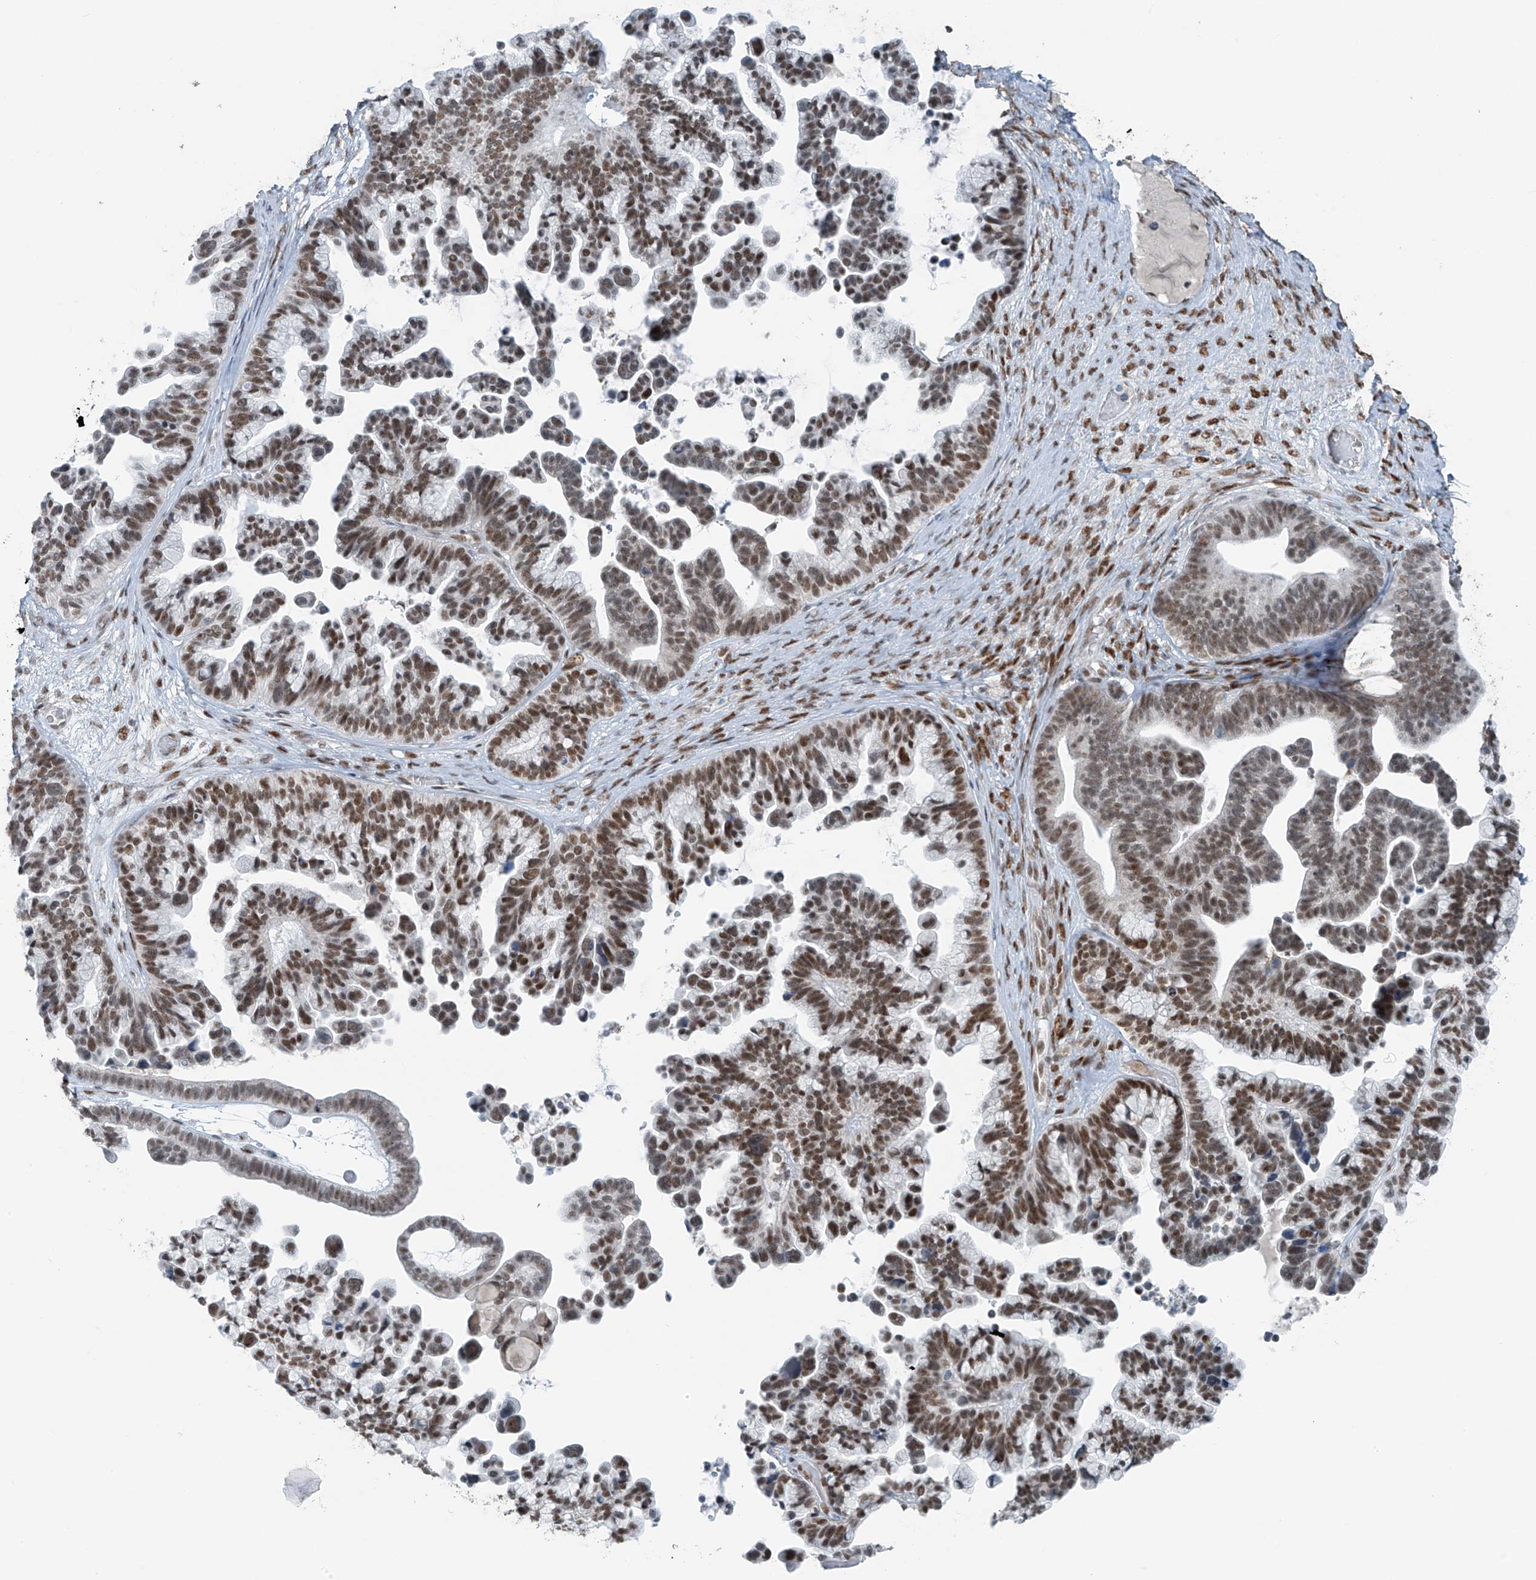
{"staining": {"intensity": "moderate", "quantity": ">75%", "location": "nuclear"}, "tissue": "ovarian cancer", "cell_type": "Tumor cells", "image_type": "cancer", "snomed": [{"axis": "morphology", "description": "Cystadenocarcinoma, serous, NOS"}, {"axis": "topography", "description": "Ovary"}], "caption": "Immunohistochemistry (DAB) staining of ovarian serous cystadenocarcinoma exhibits moderate nuclear protein expression in approximately >75% of tumor cells.", "gene": "WRNIP1", "patient": {"sex": "female", "age": 56}}